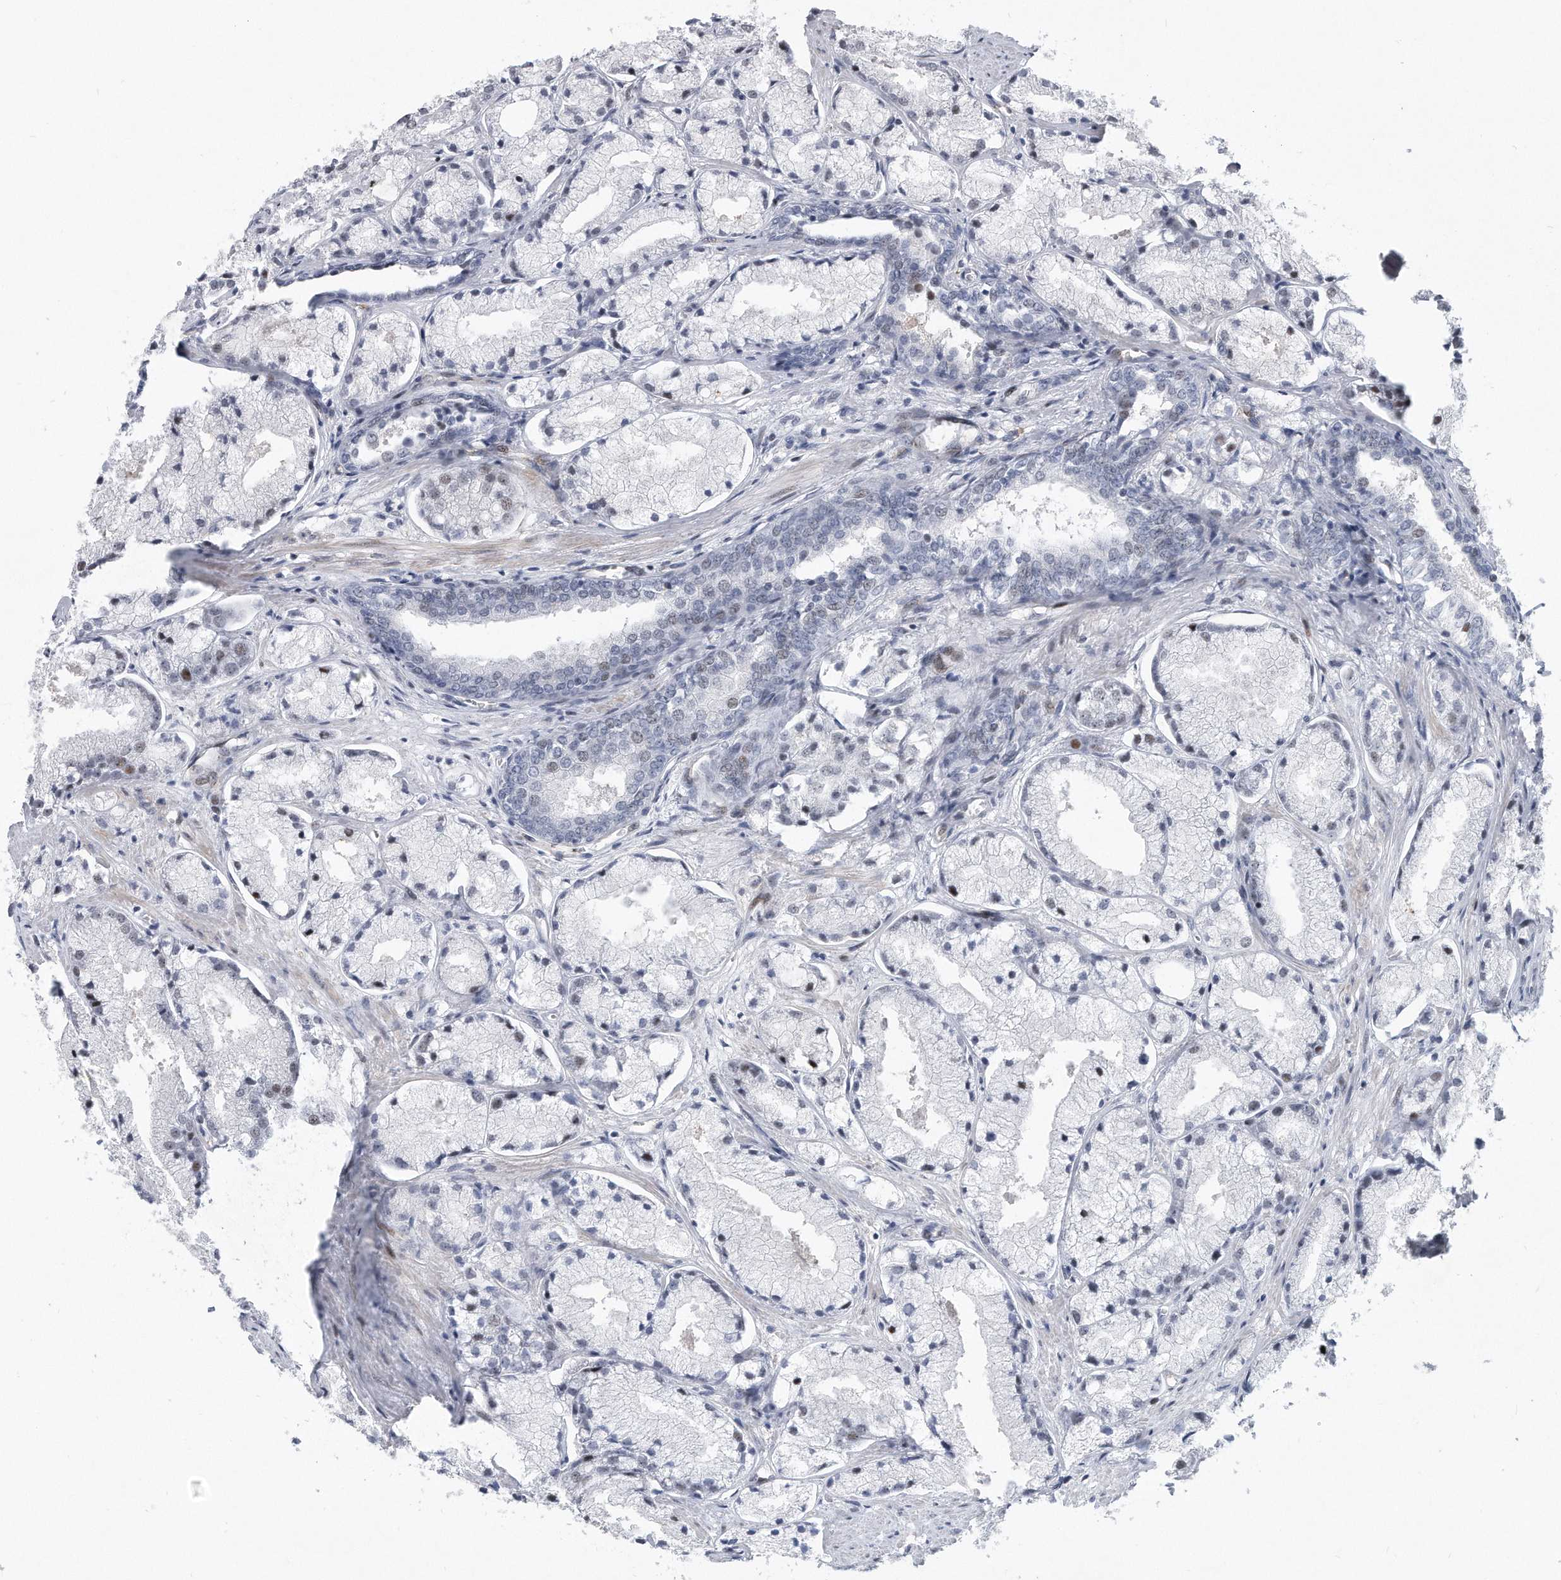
{"staining": {"intensity": "negative", "quantity": "none", "location": "none"}, "tissue": "prostate cancer", "cell_type": "Tumor cells", "image_type": "cancer", "snomed": [{"axis": "morphology", "description": "Adenocarcinoma, High grade"}, {"axis": "topography", "description": "Prostate"}], "caption": "High magnification brightfield microscopy of high-grade adenocarcinoma (prostate) stained with DAB (brown) and counterstained with hematoxylin (blue): tumor cells show no significant expression.", "gene": "PGBD2", "patient": {"sex": "male", "age": 50}}